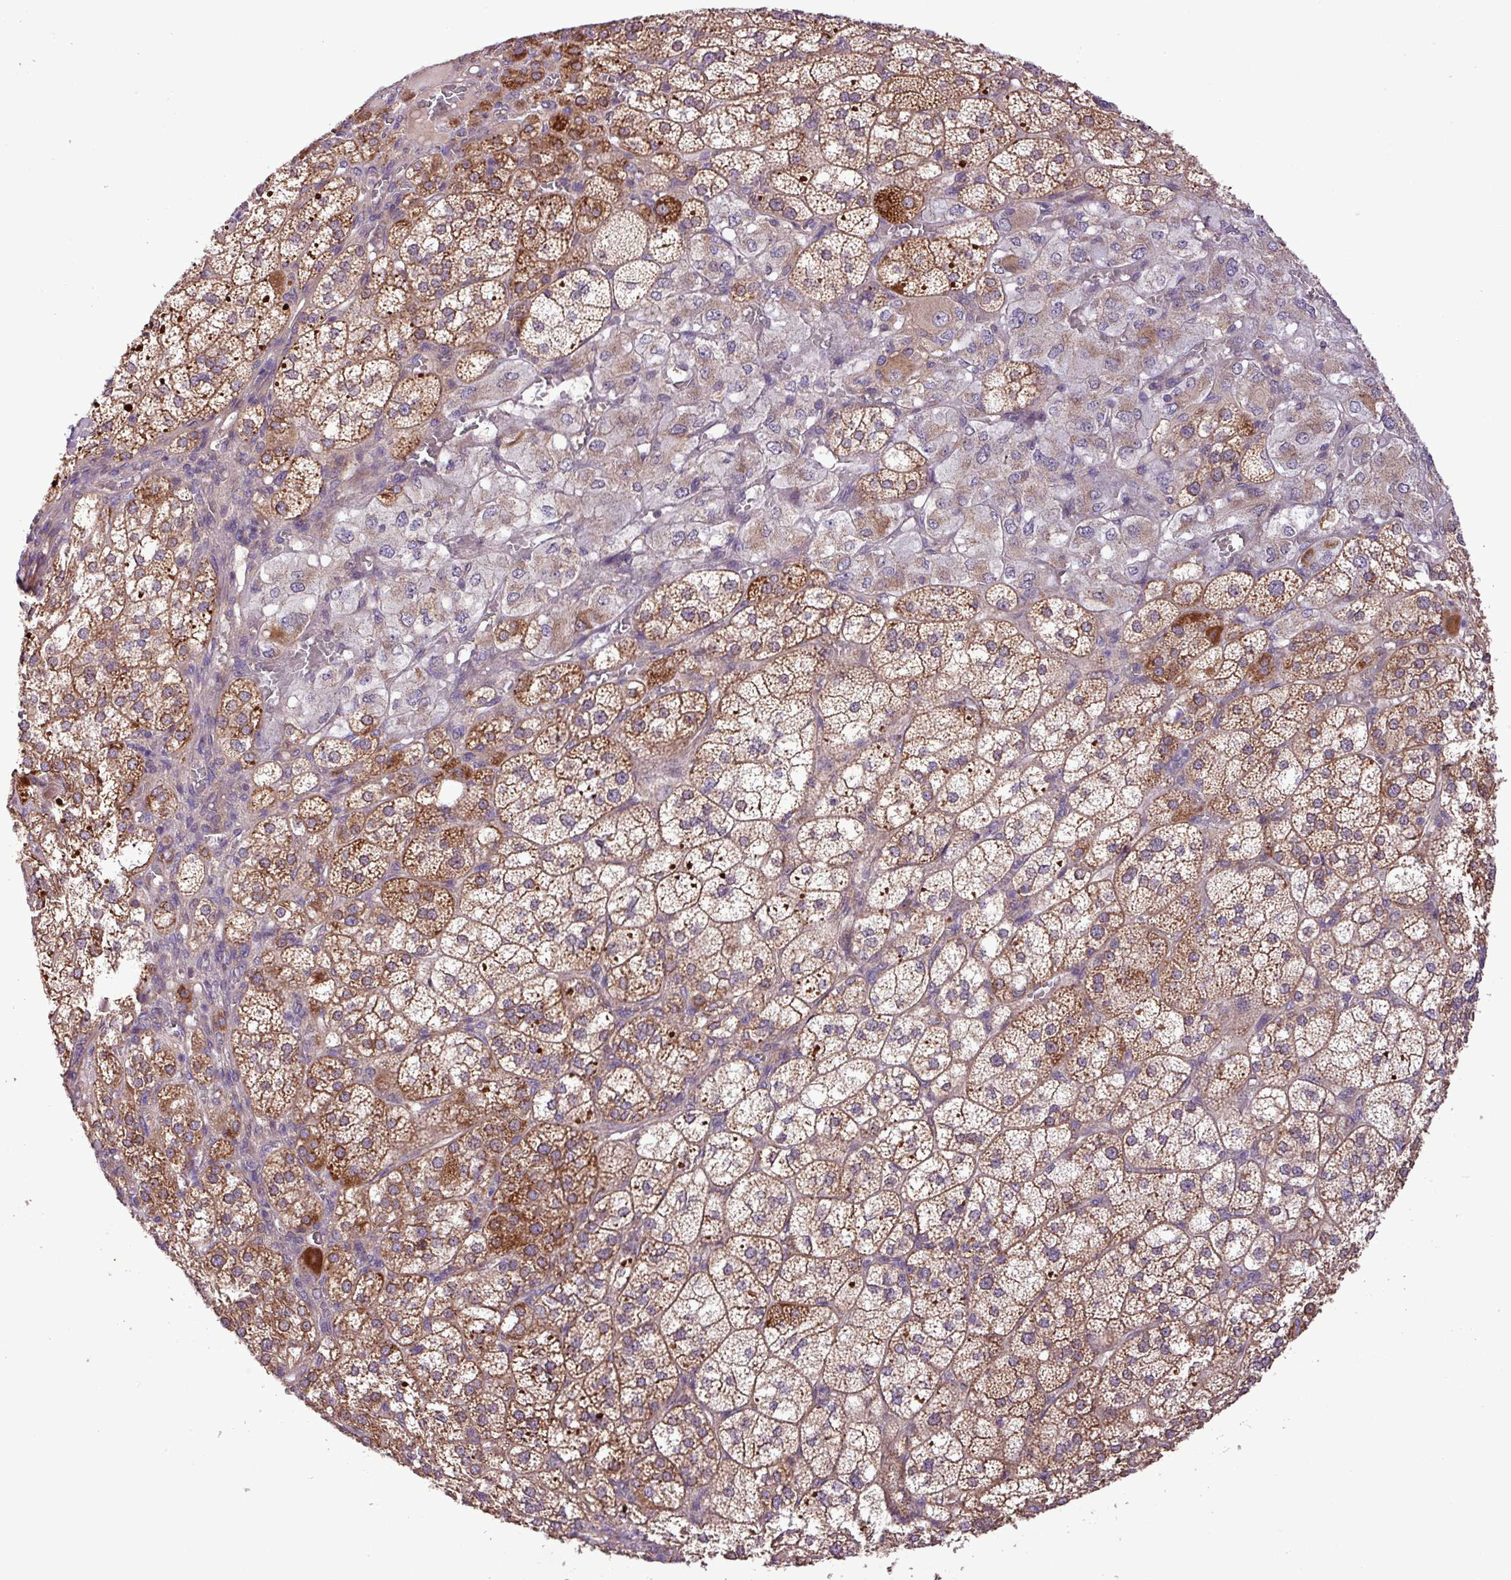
{"staining": {"intensity": "strong", "quantity": "25%-75%", "location": "cytoplasmic/membranous"}, "tissue": "adrenal gland", "cell_type": "Glandular cells", "image_type": "normal", "snomed": [{"axis": "morphology", "description": "Normal tissue, NOS"}, {"axis": "topography", "description": "Adrenal gland"}], "caption": "A histopathology image showing strong cytoplasmic/membranous staining in about 25%-75% of glandular cells in normal adrenal gland, as visualized by brown immunohistochemical staining.", "gene": "TIMM10B", "patient": {"sex": "female", "age": 60}}